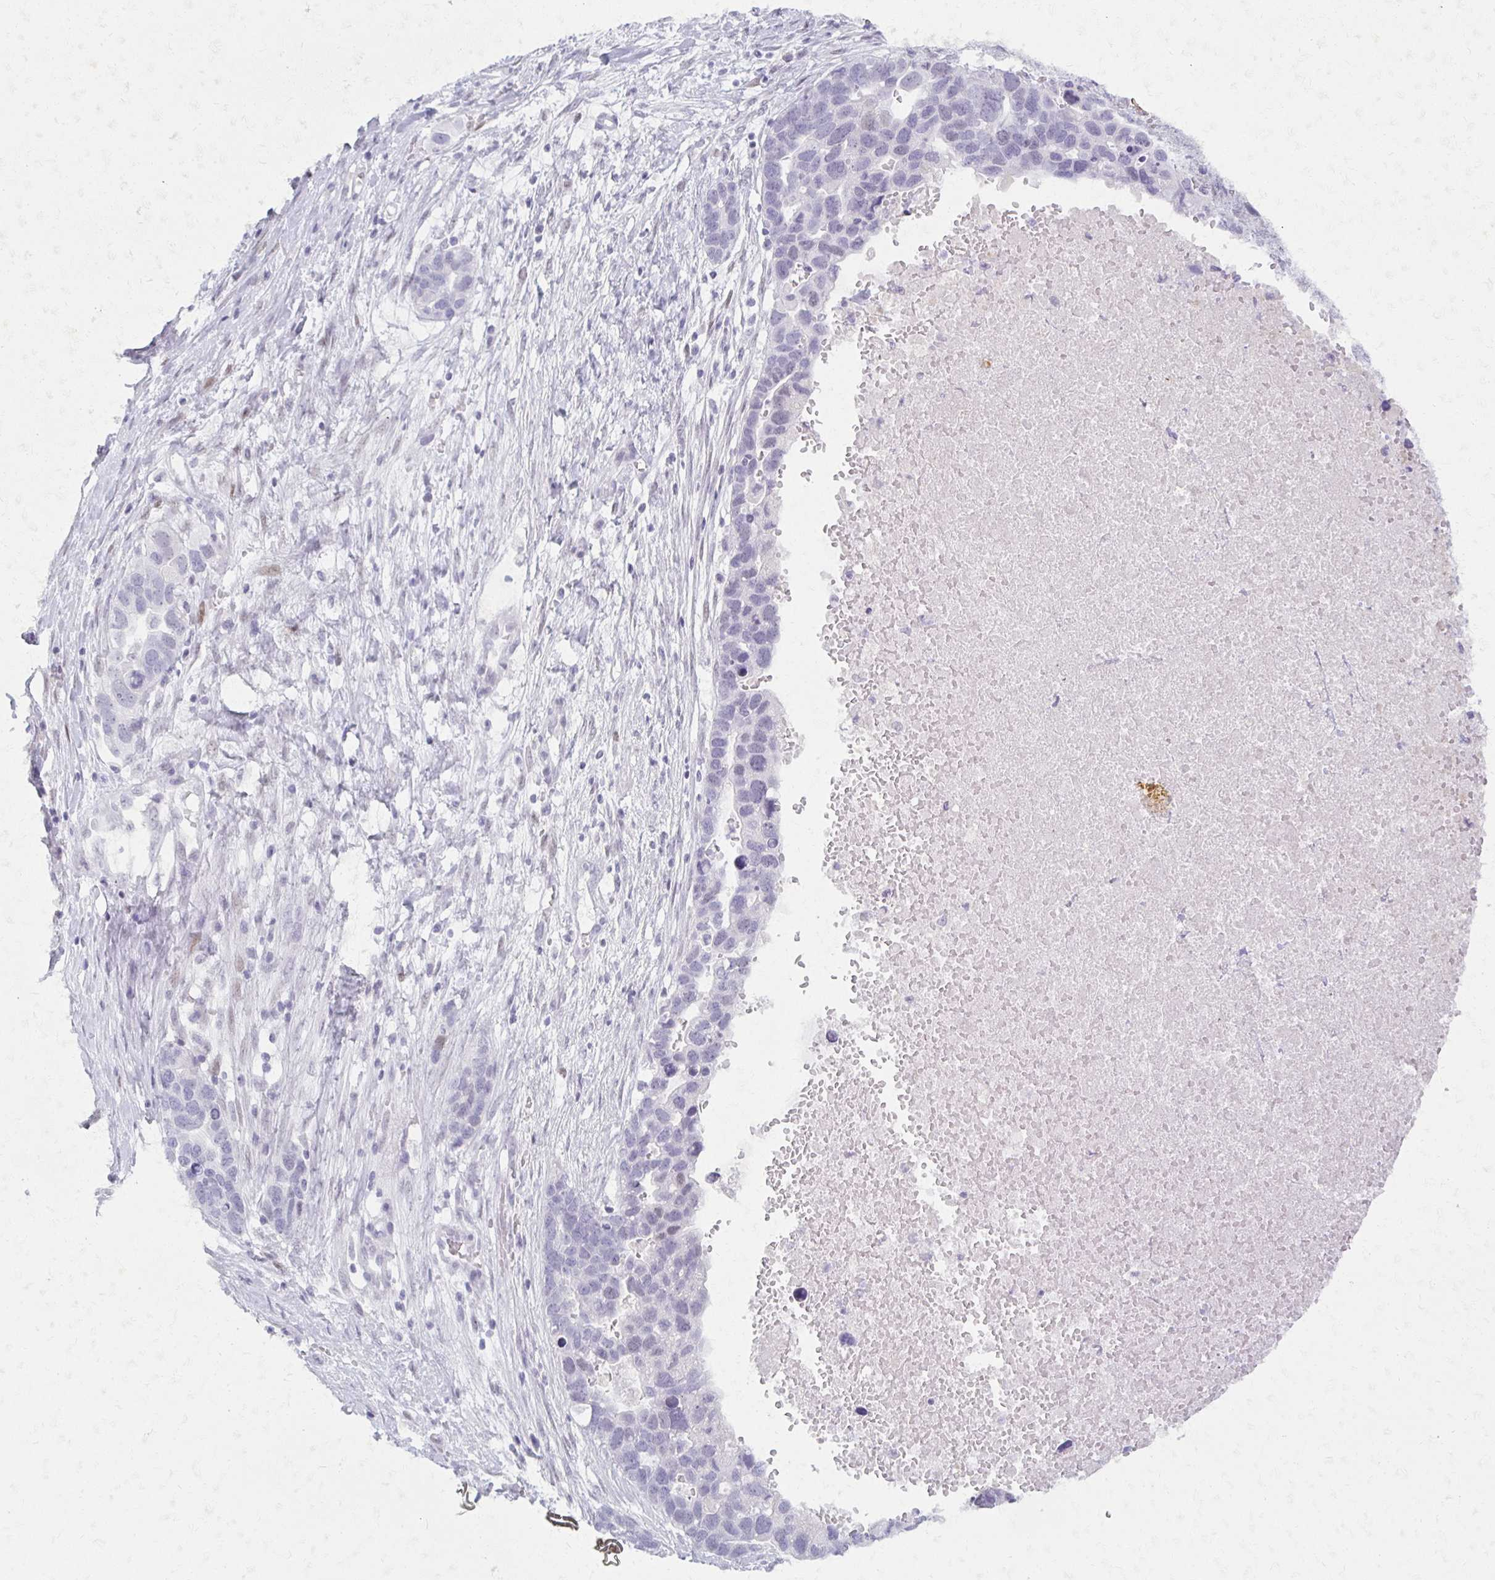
{"staining": {"intensity": "negative", "quantity": "none", "location": "none"}, "tissue": "ovarian cancer", "cell_type": "Tumor cells", "image_type": "cancer", "snomed": [{"axis": "morphology", "description": "Cystadenocarcinoma, serous, NOS"}, {"axis": "topography", "description": "Ovary"}], "caption": "Tumor cells show no significant positivity in ovarian serous cystadenocarcinoma.", "gene": "MORC4", "patient": {"sex": "female", "age": 54}}